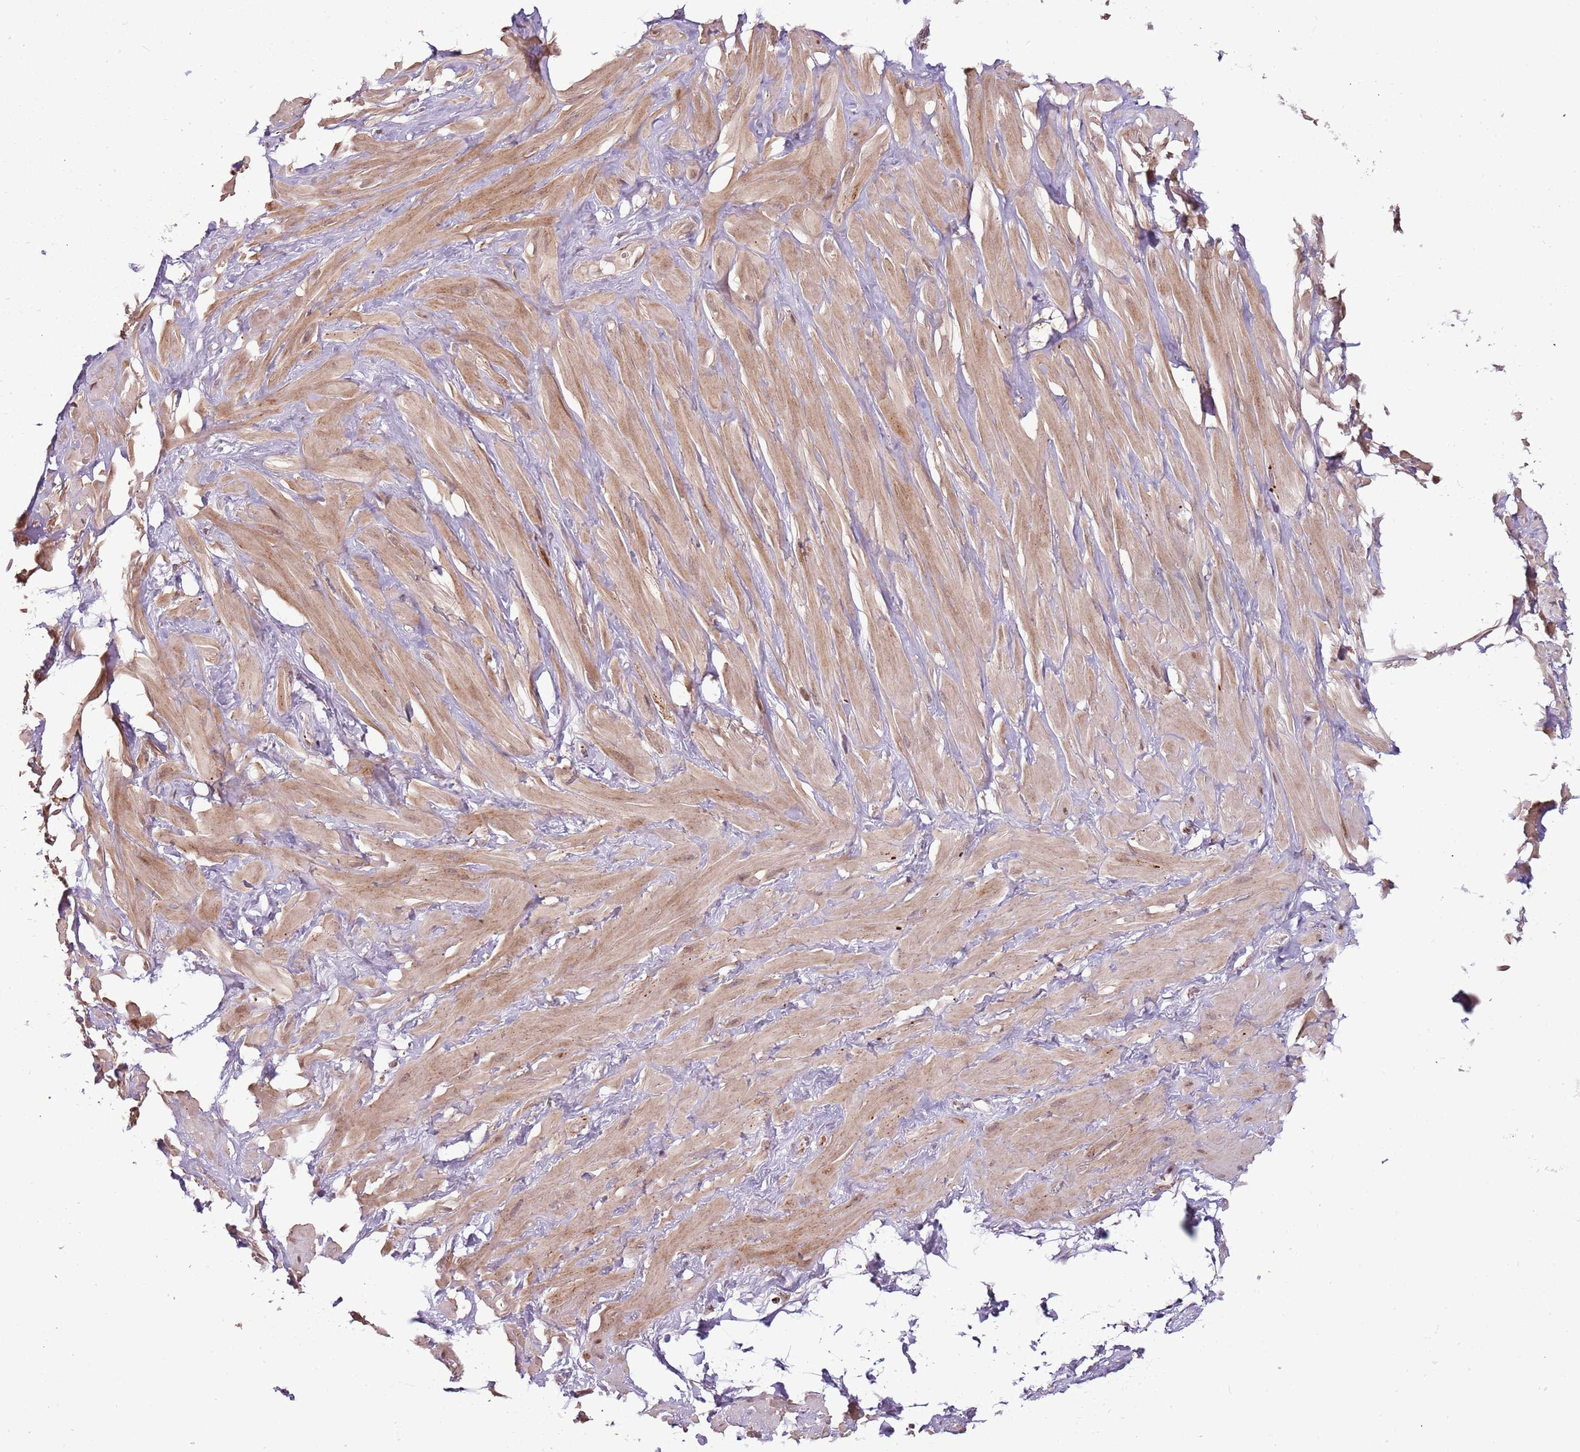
{"staining": {"intensity": "negative", "quantity": "none", "location": "none"}, "tissue": "adipose tissue", "cell_type": "Adipocytes", "image_type": "normal", "snomed": [{"axis": "morphology", "description": "Normal tissue, NOS"}, {"axis": "topography", "description": "Soft tissue"}, {"axis": "topography", "description": "Adipose tissue"}, {"axis": "topography", "description": "Vascular tissue"}, {"axis": "topography", "description": "Peripheral nerve tissue"}], "caption": "IHC image of normal adipose tissue: adipose tissue stained with DAB demonstrates no significant protein positivity in adipocytes.", "gene": "ULK3", "patient": {"sex": "male", "age": 46}}